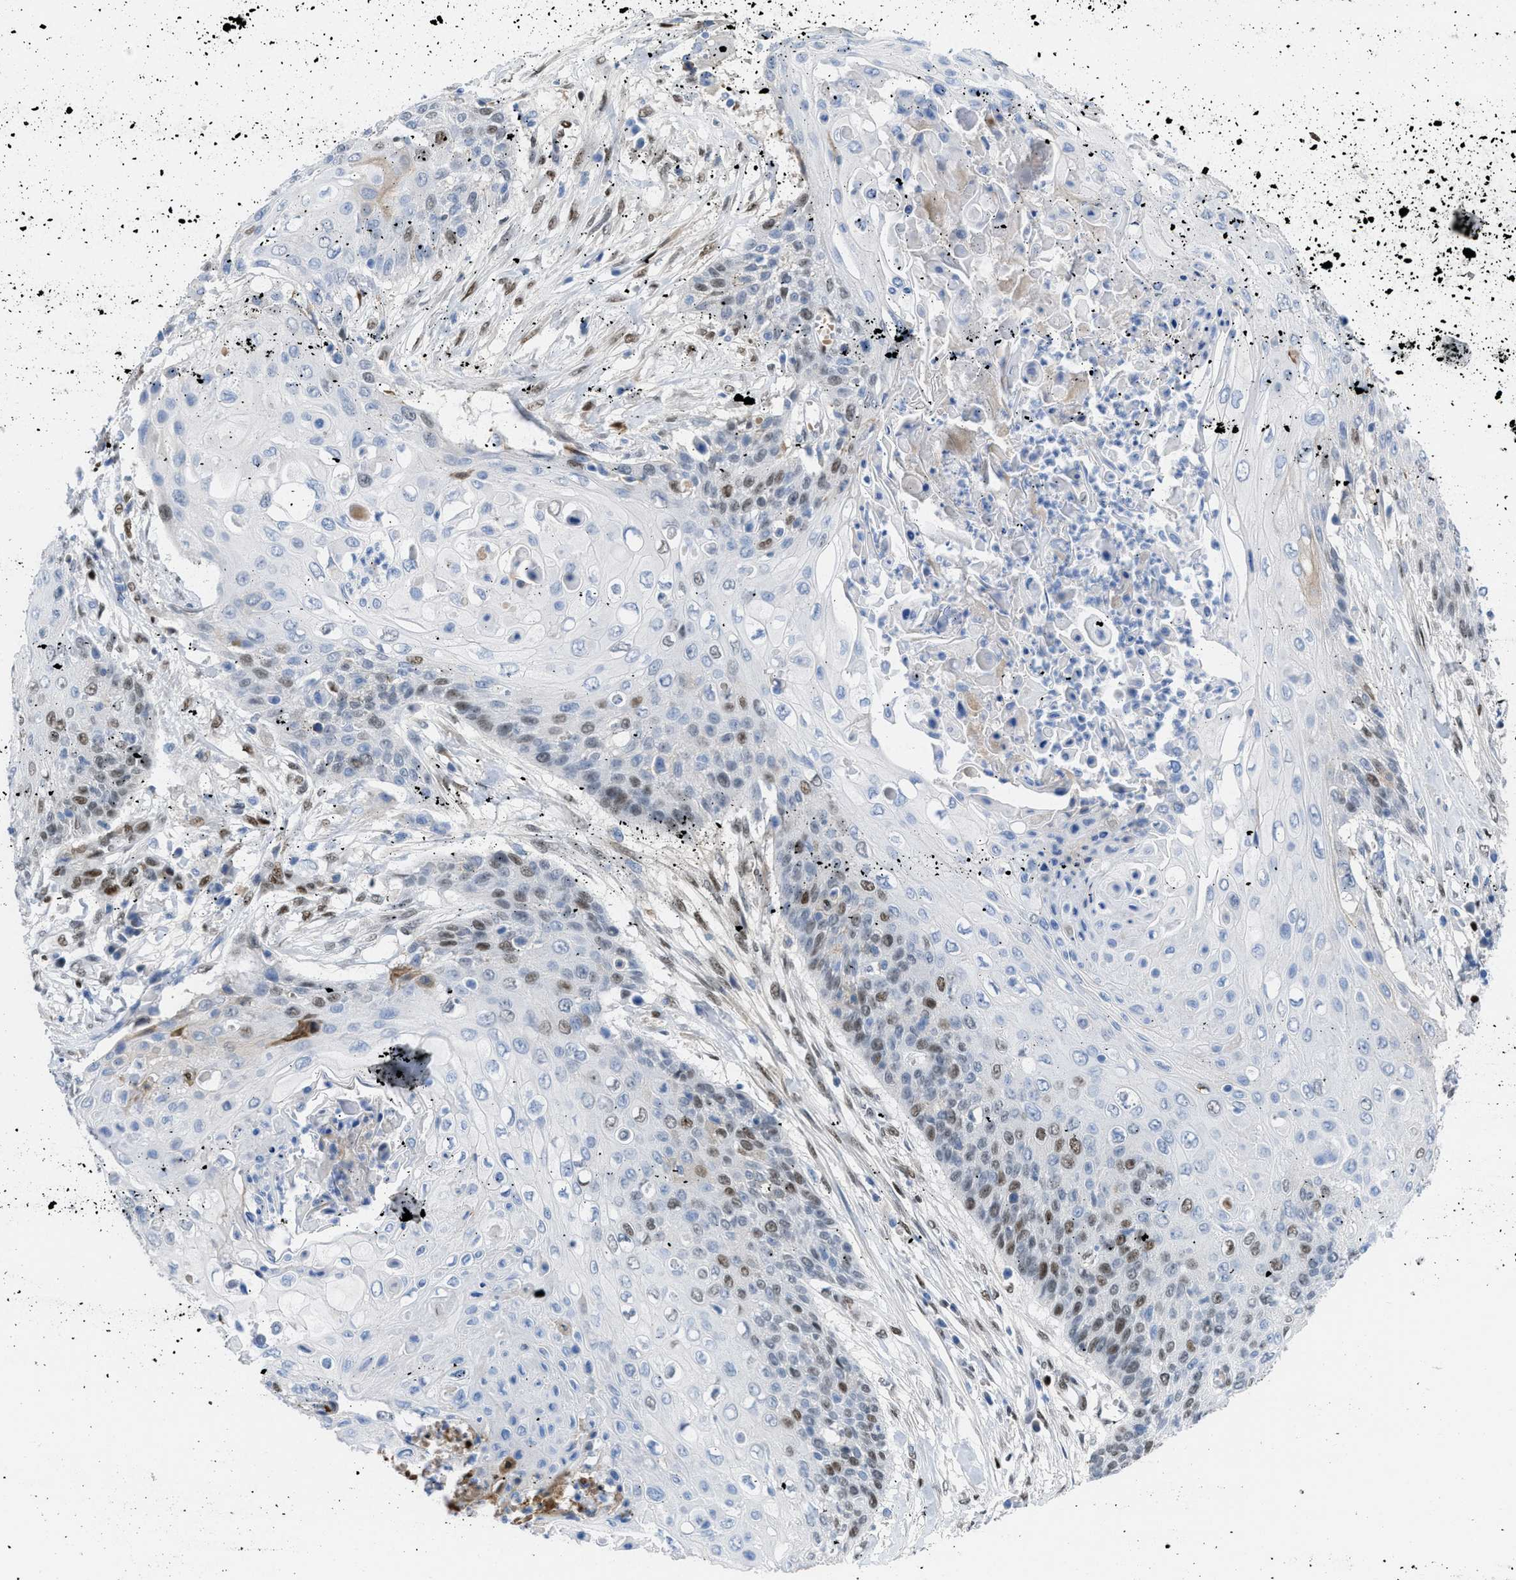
{"staining": {"intensity": "moderate", "quantity": "25%-75%", "location": "nuclear"}, "tissue": "cervical cancer", "cell_type": "Tumor cells", "image_type": "cancer", "snomed": [{"axis": "morphology", "description": "Squamous cell carcinoma, NOS"}, {"axis": "topography", "description": "Cervix"}], "caption": "Cervical cancer stained with a brown dye displays moderate nuclear positive expression in approximately 25%-75% of tumor cells.", "gene": "LEF1", "patient": {"sex": "female", "age": 39}}